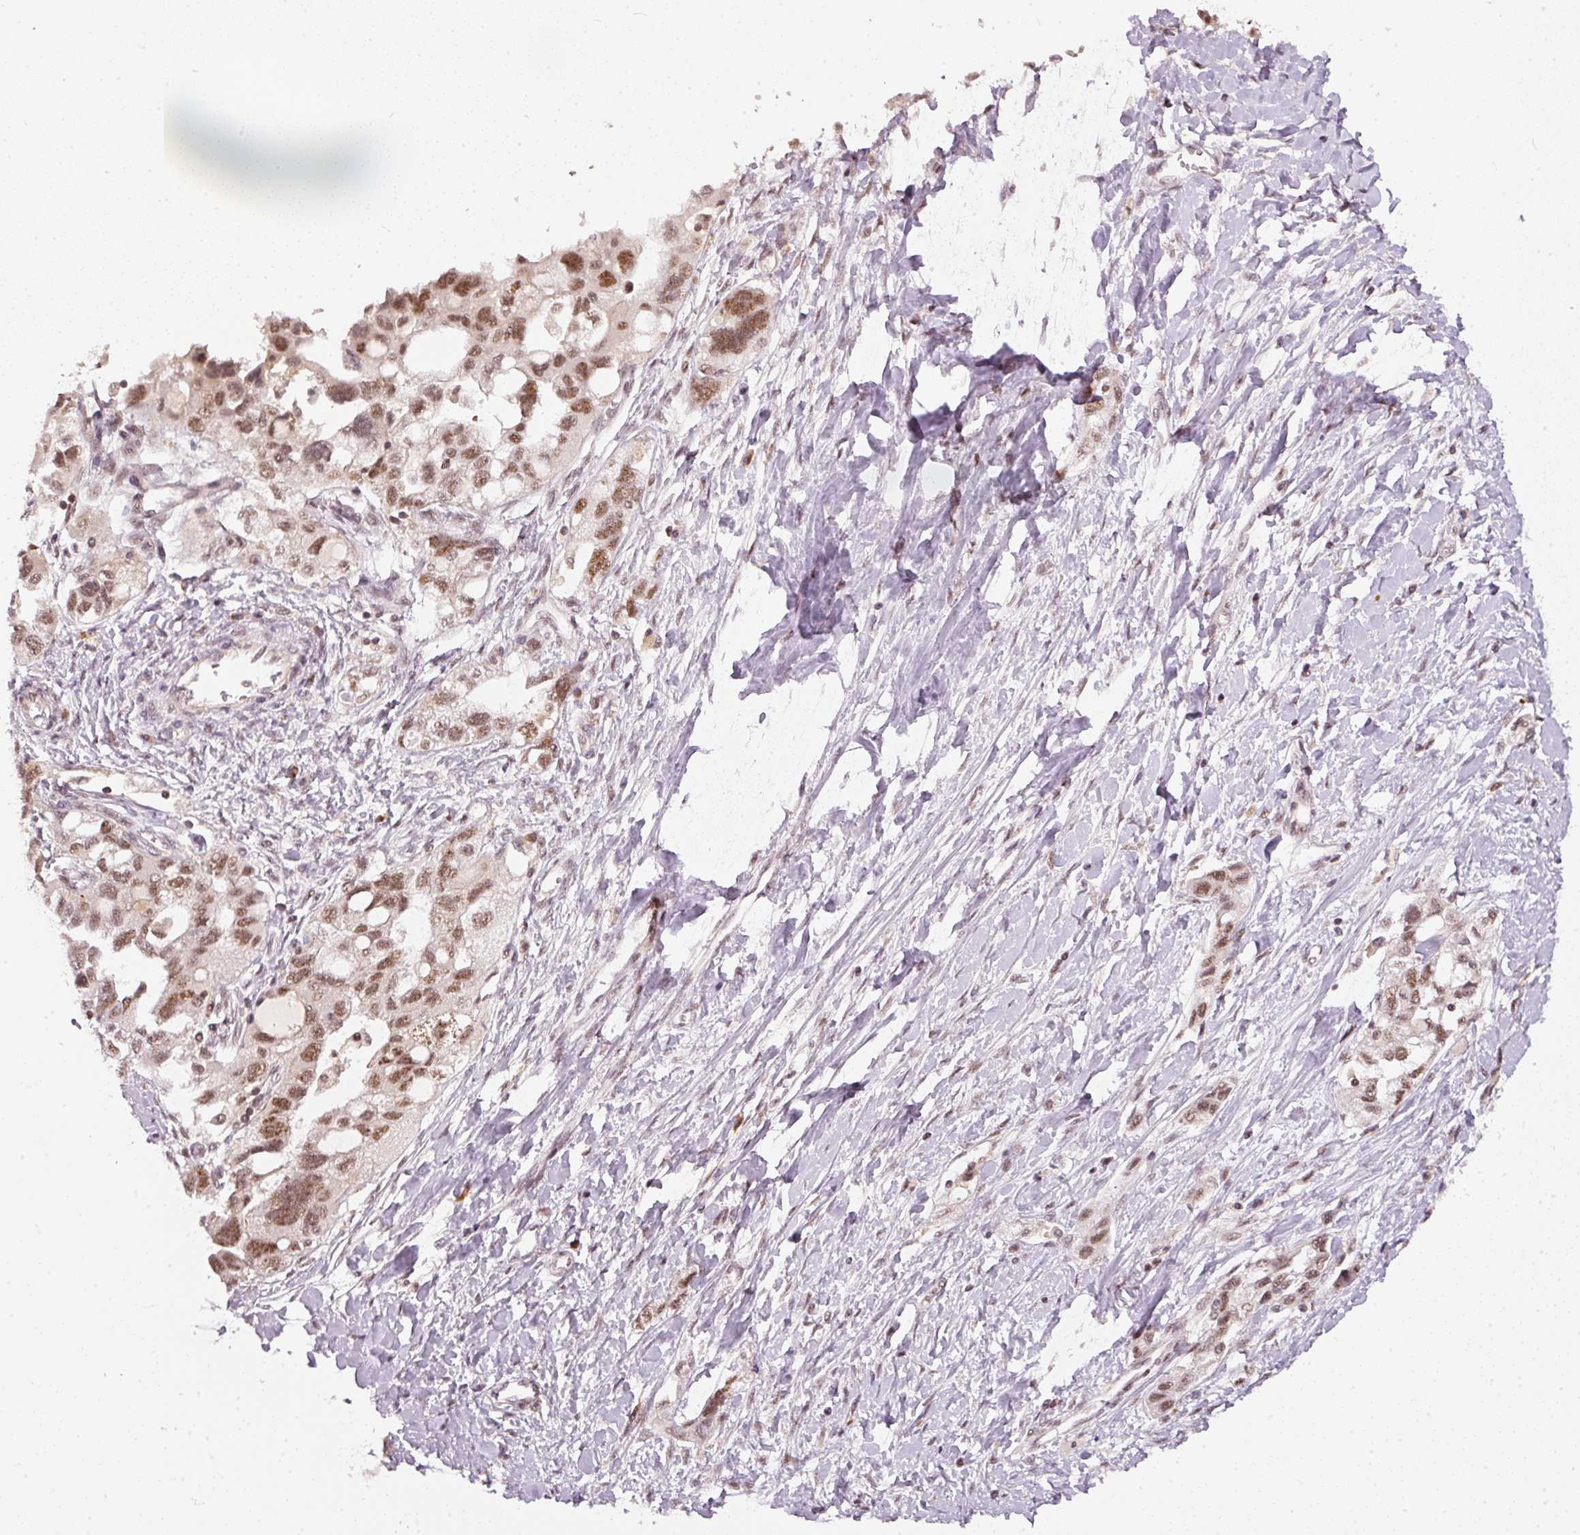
{"staining": {"intensity": "moderate", "quantity": ">75%", "location": "nuclear"}, "tissue": "ovarian cancer", "cell_type": "Tumor cells", "image_type": "cancer", "snomed": [{"axis": "morphology", "description": "Carcinoma, NOS"}, {"axis": "morphology", "description": "Cystadenocarcinoma, serous, NOS"}, {"axis": "topography", "description": "Ovary"}], "caption": "Protein expression analysis of human ovarian serous cystadenocarcinoma reveals moderate nuclear staining in approximately >75% of tumor cells. (brown staining indicates protein expression, while blue staining denotes nuclei).", "gene": "THOC6", "patient": {"sex": "female", "age": 69}}